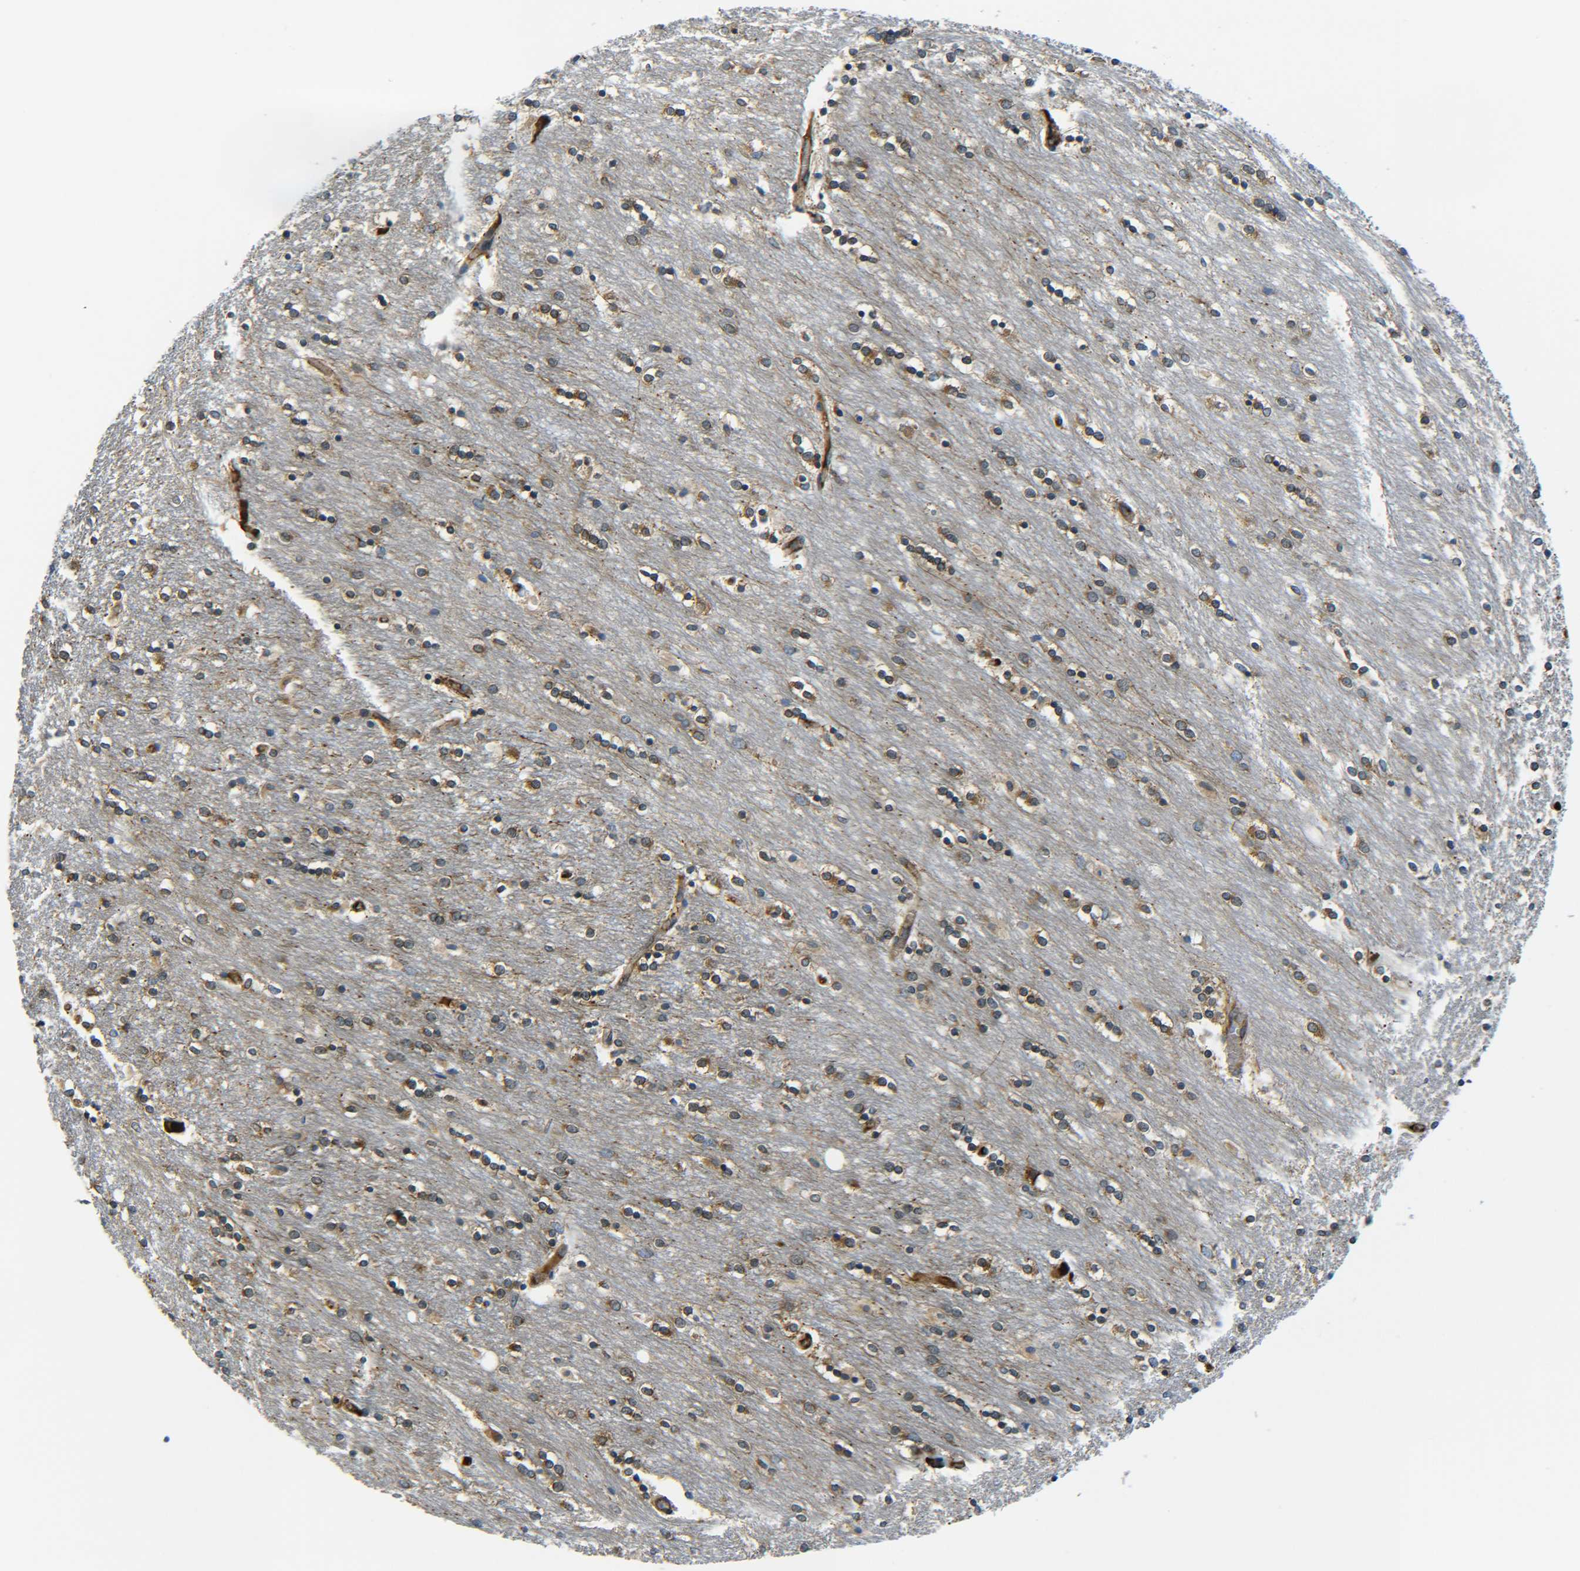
{"staining": {"intensity": "moderate", "quantity": "25%-75%", "location": "cytoplasmic/membranous"}, "tissue": "caudate", "cell_type": "Glial cells", "image_type": "normal", "snomed": [{"axis": "morphology", "description": "Normal tissue, NOS"}, {"axis": "topography", "description": "Lateral ventricle wall"}], "caption": "A brown stain shows moderate cytoplasmic/membranous positivity of a protein in glial cells of unremarkable human caudate.", "gene": "PREB", "patient": {"sex": "female", "age": 54}}